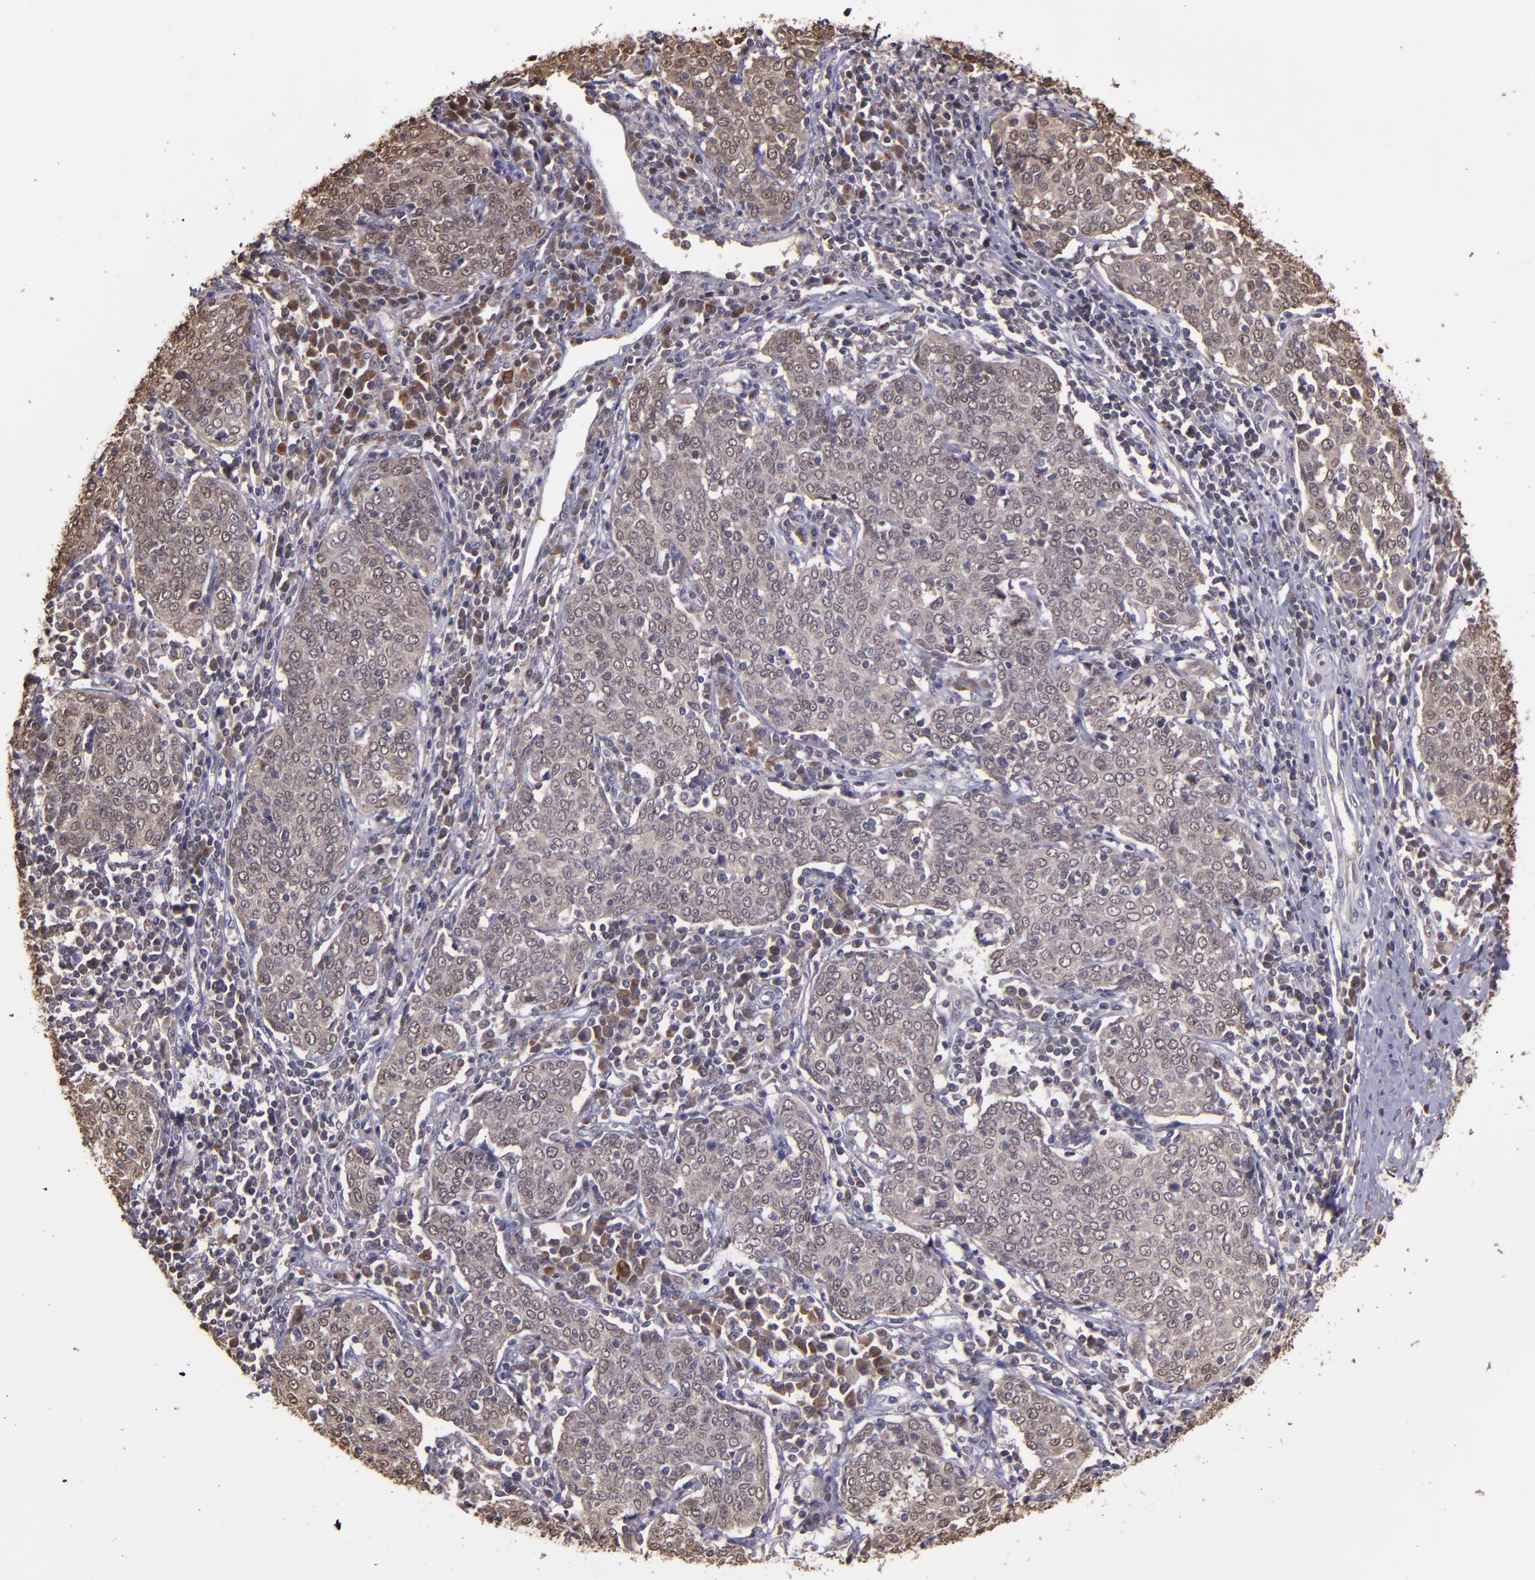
{"staining": {"intensity": "weak", "quantity": "25%-75%", "location": "cytoplasmic/membranous"}, "tissue": "cervical cancer", "cell_type": "Tumor cells", "image_type": "cancer", "snomed": [{"axis": "morphology", "description": "Squamous cell carcinoma, NOS"}, {"axis": "topography", "description": "Cervix"}], "caption": "About 25%-75% of tumor cells in cervical squamous cell carcinoma reveal weak cytoplasmic/membranous protein staining as visualized by brown immunohistochemical staining.", "gene": "SERPINF2", "patient": {"sex": "female", "age": 40}}